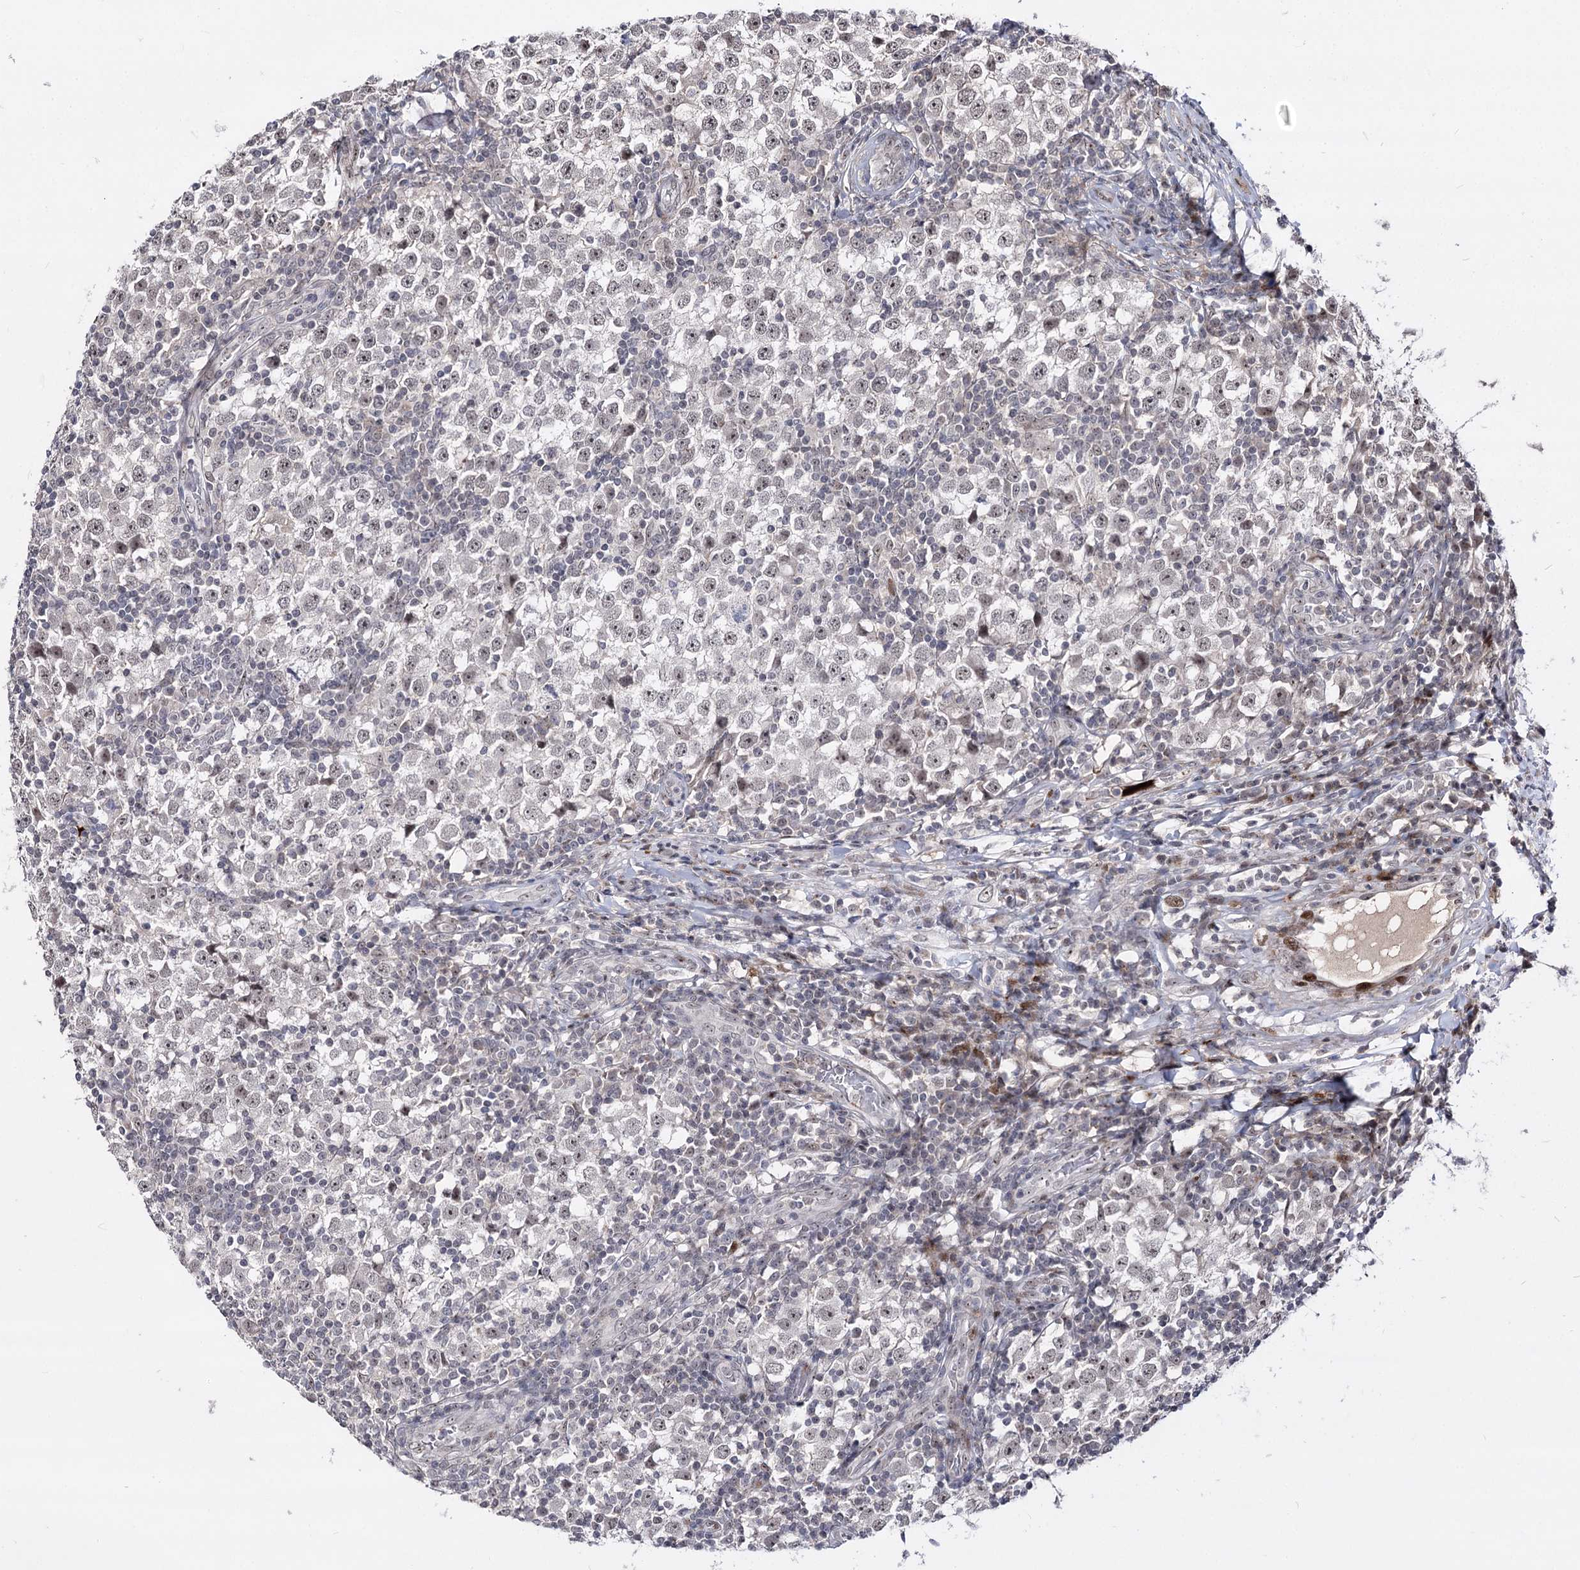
{"staining": {"intensity": "weak", "quantity": "25%-75%", "location": "nuclear"}, "tissue": "testis cancer", "cell_type": "Tumor cells", "image_type": "cancer", "snomed": [{"axis": "morphology", "description": "Seminoma, NOS"}, {"axis": "topography", "description": "Testis"}], "caption": "Tumor cells reveal low levels of weak nuclear positivity in approximately 25%-75% of cells in testis cancer (seminoma). The staining is performed using DAB brown chromogen to label protein expression. The nuclei are counter-stained blue using hematoxylin.", "gene": "STOX1", "patient": {"sex": "male", "age": 65}}